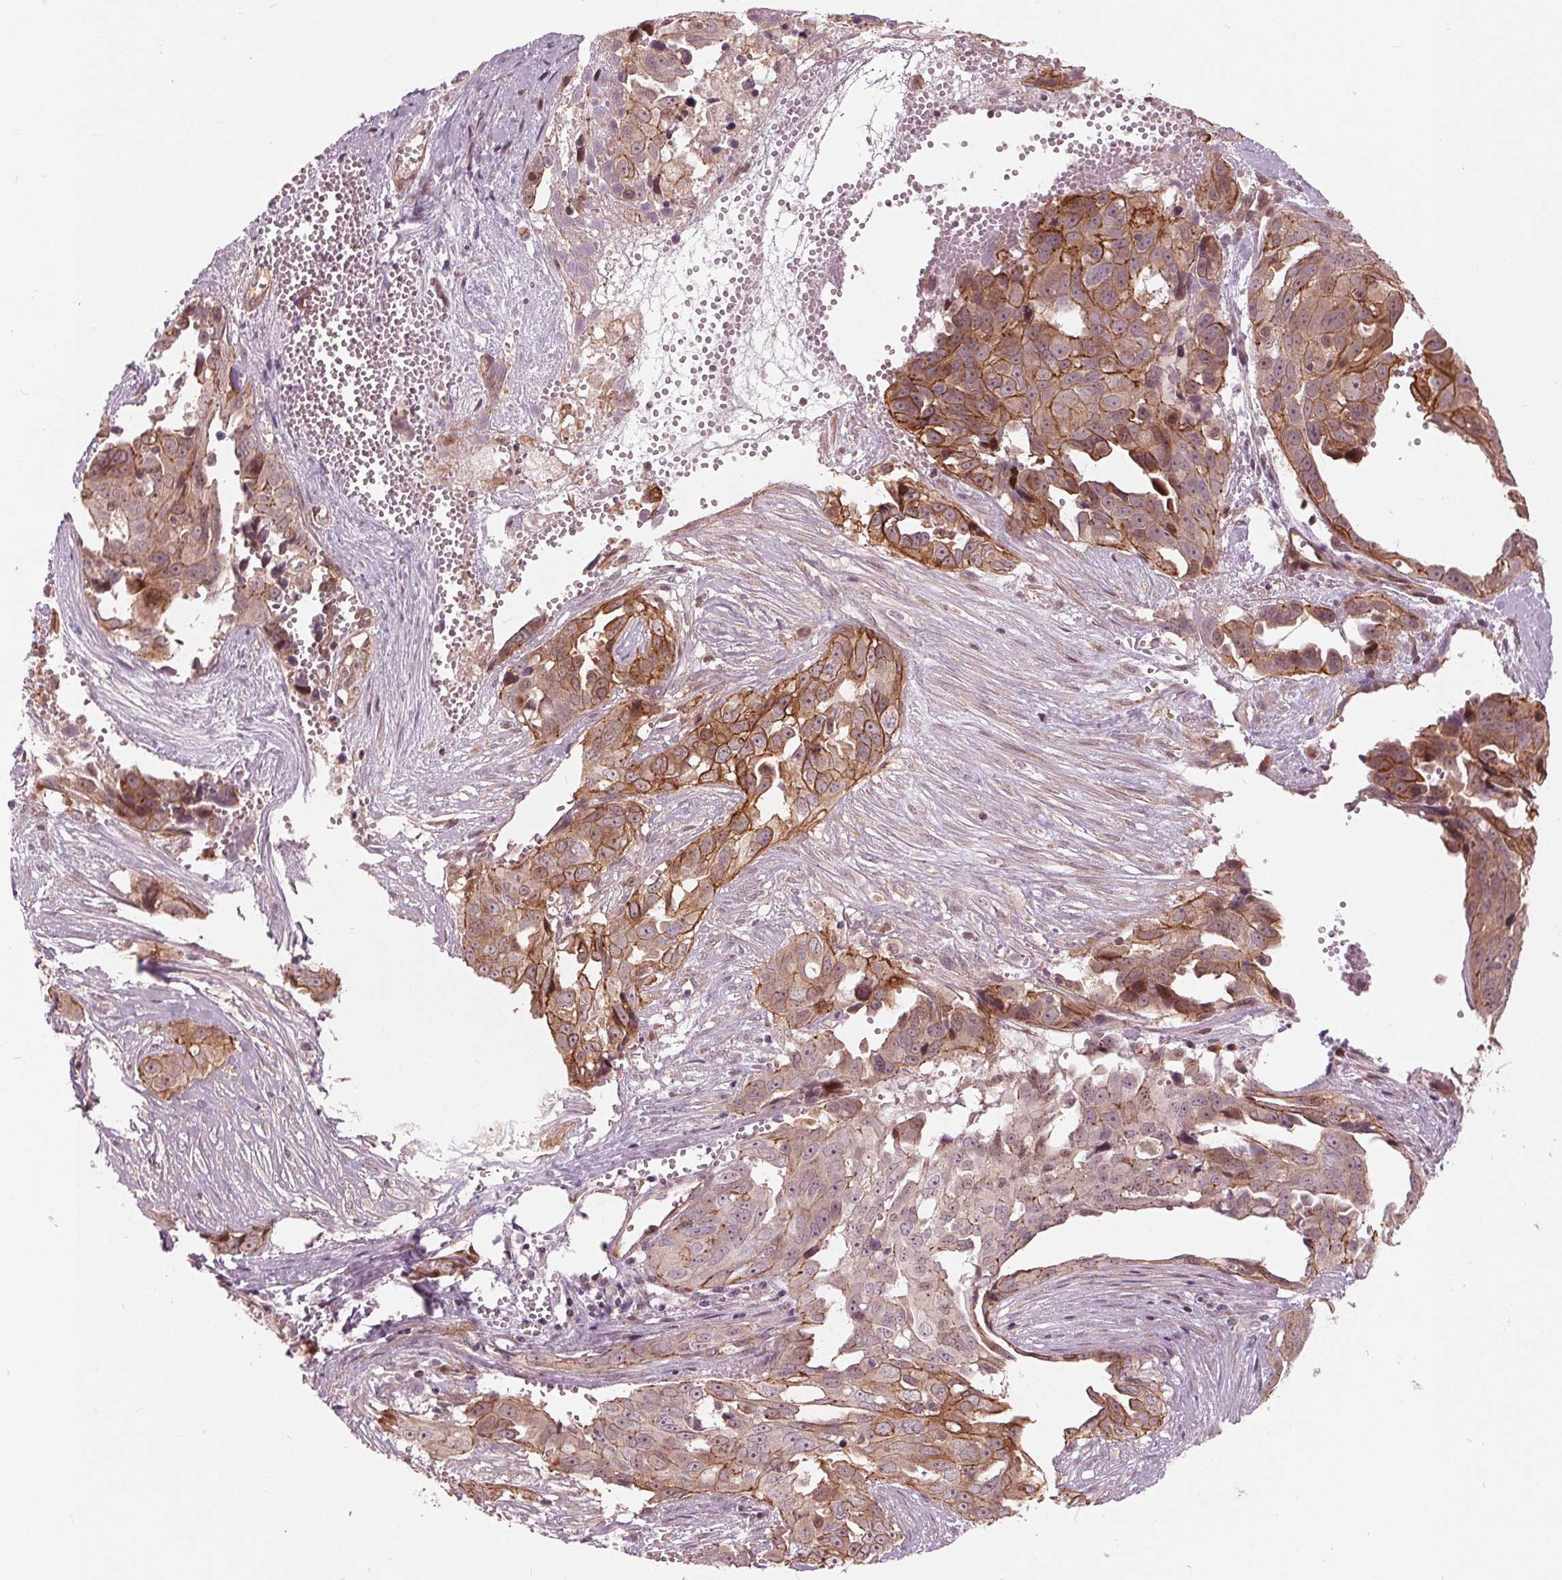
{"staining": {"intensity": "moderate", "quantity": ">75%", "location": "cytoplasmic/membranous,nuclear"}, "tissue": "ovarian cancer", "cell_type": "Tumor cells", "image_type": "cancer", "snomed": [{"axis": "morphology", "description": "Carcinoma, endometroid"}, {"axis": "topography", "description": "Ovary"}], "caption": "Approximately >75% of tumor cells in human endometroid carcinoma (ovarian) exhibit moderate cytoplasmic/membranous and nuclear protein positivity as visualized by brown immunohistochemical staining.", "gene": "TXNIP", "patient": {"sex": "female", "age": 70}}